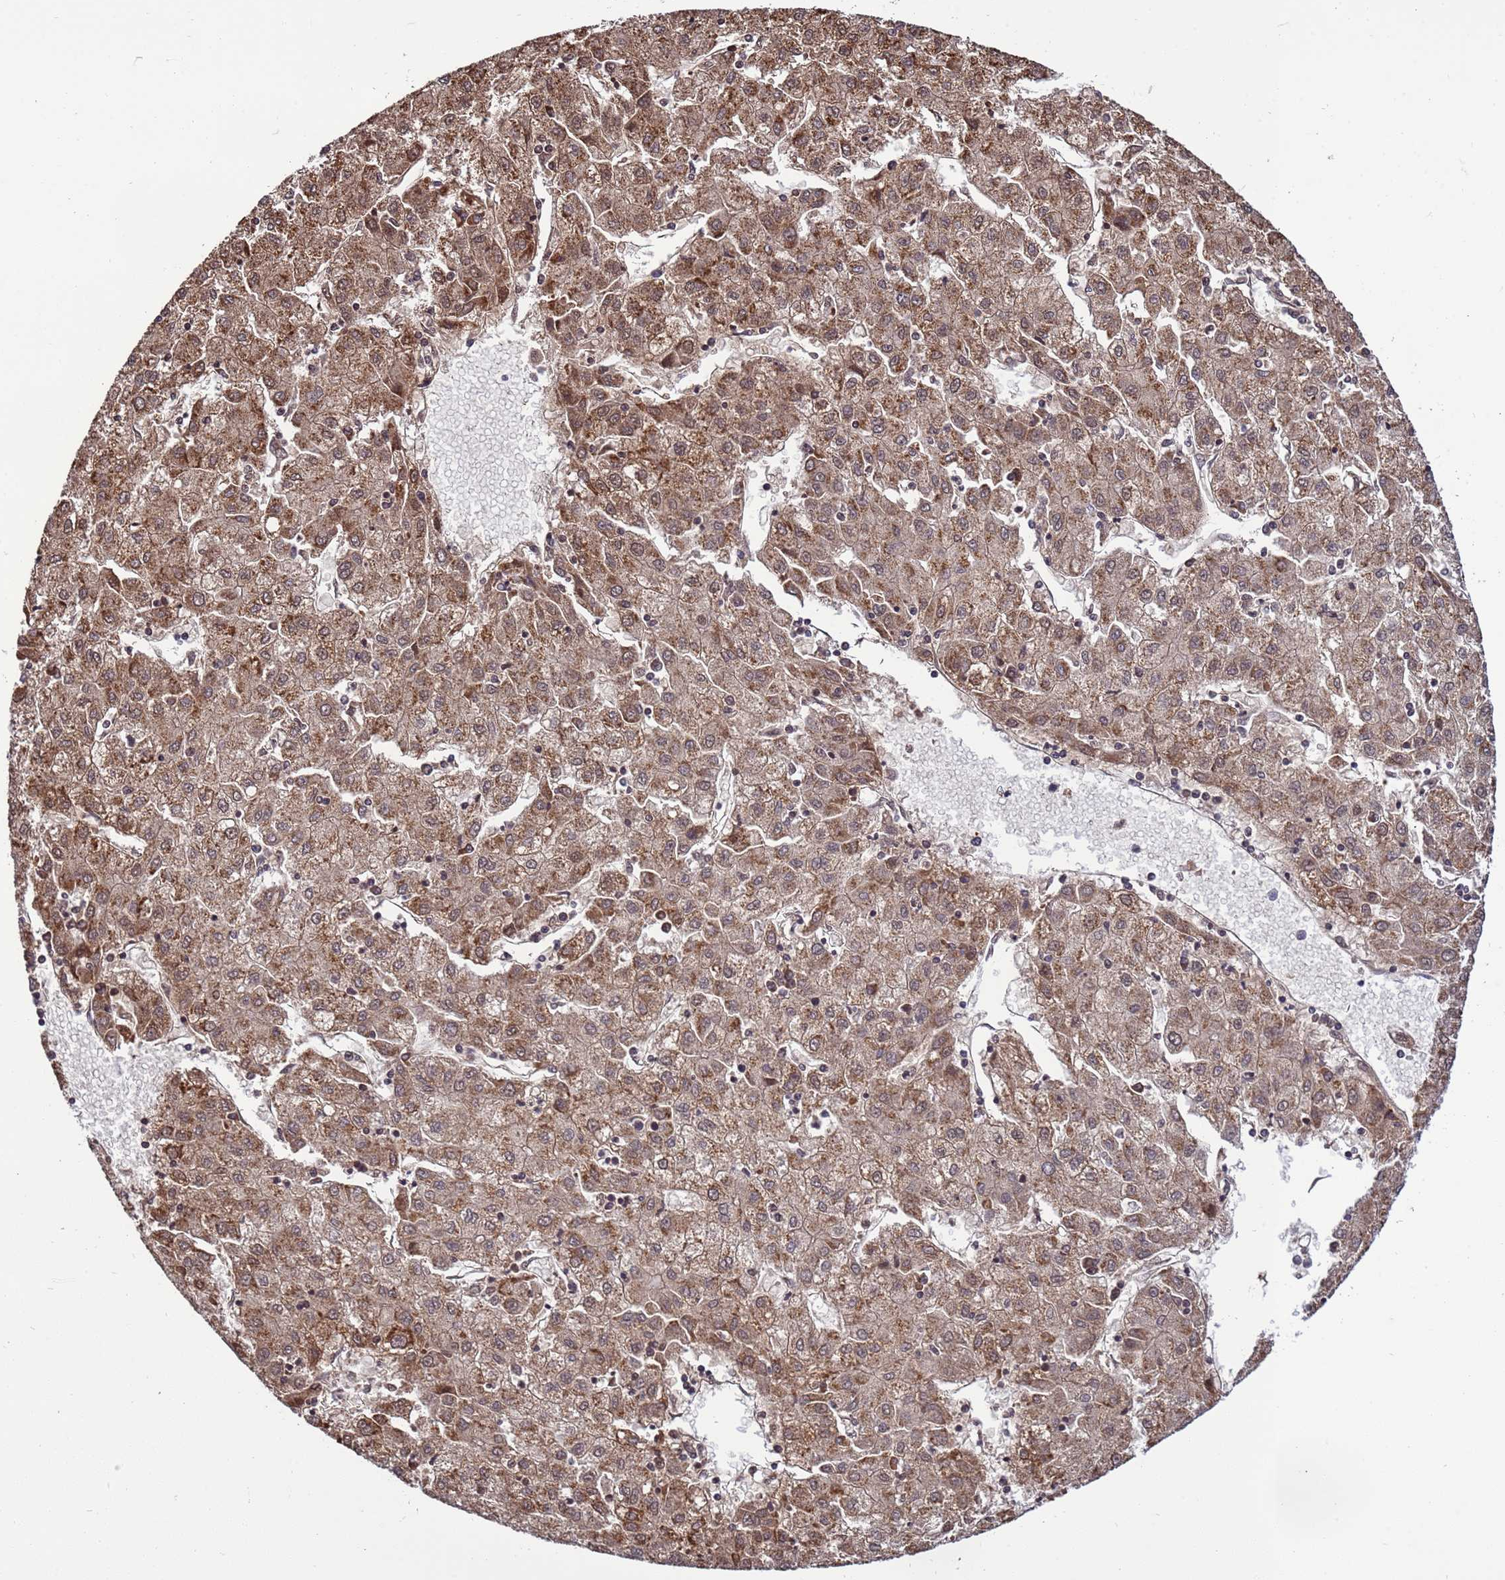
{"staining": {"intensity": "moderate", "quantity": "25%-75%", "location": "cytoplasmic/membranous,nuclear"}, "tissue": "liver cancer", "cell_type": "Tumor cells", "image_type": "cancer", "snomed": [{"axis": "morphology", "description": "Carcinoma, Hepatocellular, NOS"}, {"axis": "topography", "description": "Liver"}], "caption": "DAB (3,3'-diaminobenzidine) immunohistochemical staining of liver hepatocellular carcinoma displays moderate cytoplasmic/membranous and nuclear protein positivity in approximately 25%-75% of tumor cells.", "gene": "GEN1", "patient": {"sex": "male", "age": 72}}